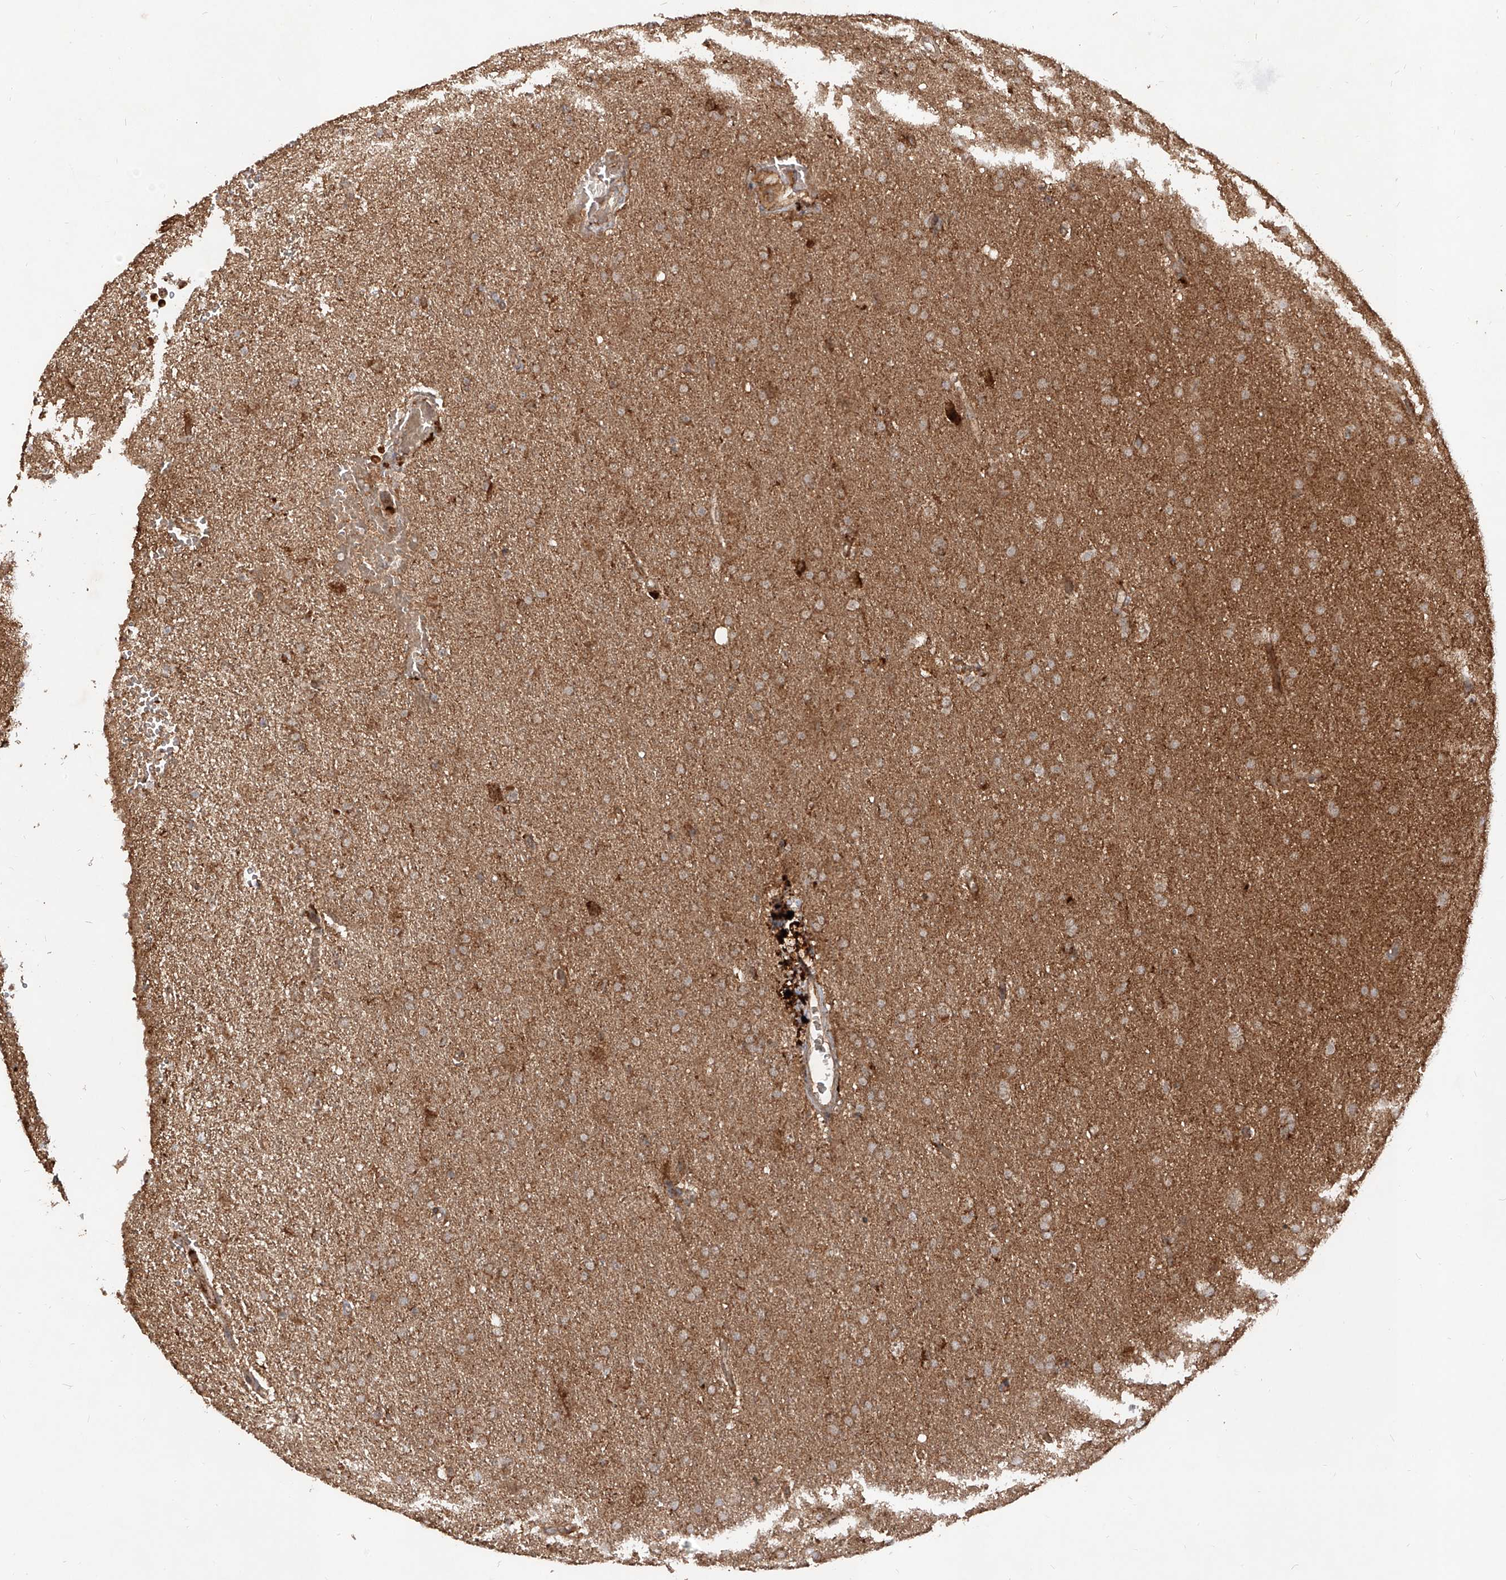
{"staining": {"intensity": "moderate", "quantity": ">75%", "location": "cytoplasmic/membranous"}, "tissue": "glioma", "cell_type": "Tumor cells", "image_type": "cancer", "snomed": [{"axis": "morphology", "description": "Glioma, malignant, High grade"}, {"axis": "topography", "description": "Brain"}], "caption": "This micrograph displays immunohistochemistry (IHC) staining of glioma, with medium moderate cytoplasmic/membranous expression in about >75% of tumor cells.", "gene": "AIM2", "patient": {"sex": "male", "age": 72}}